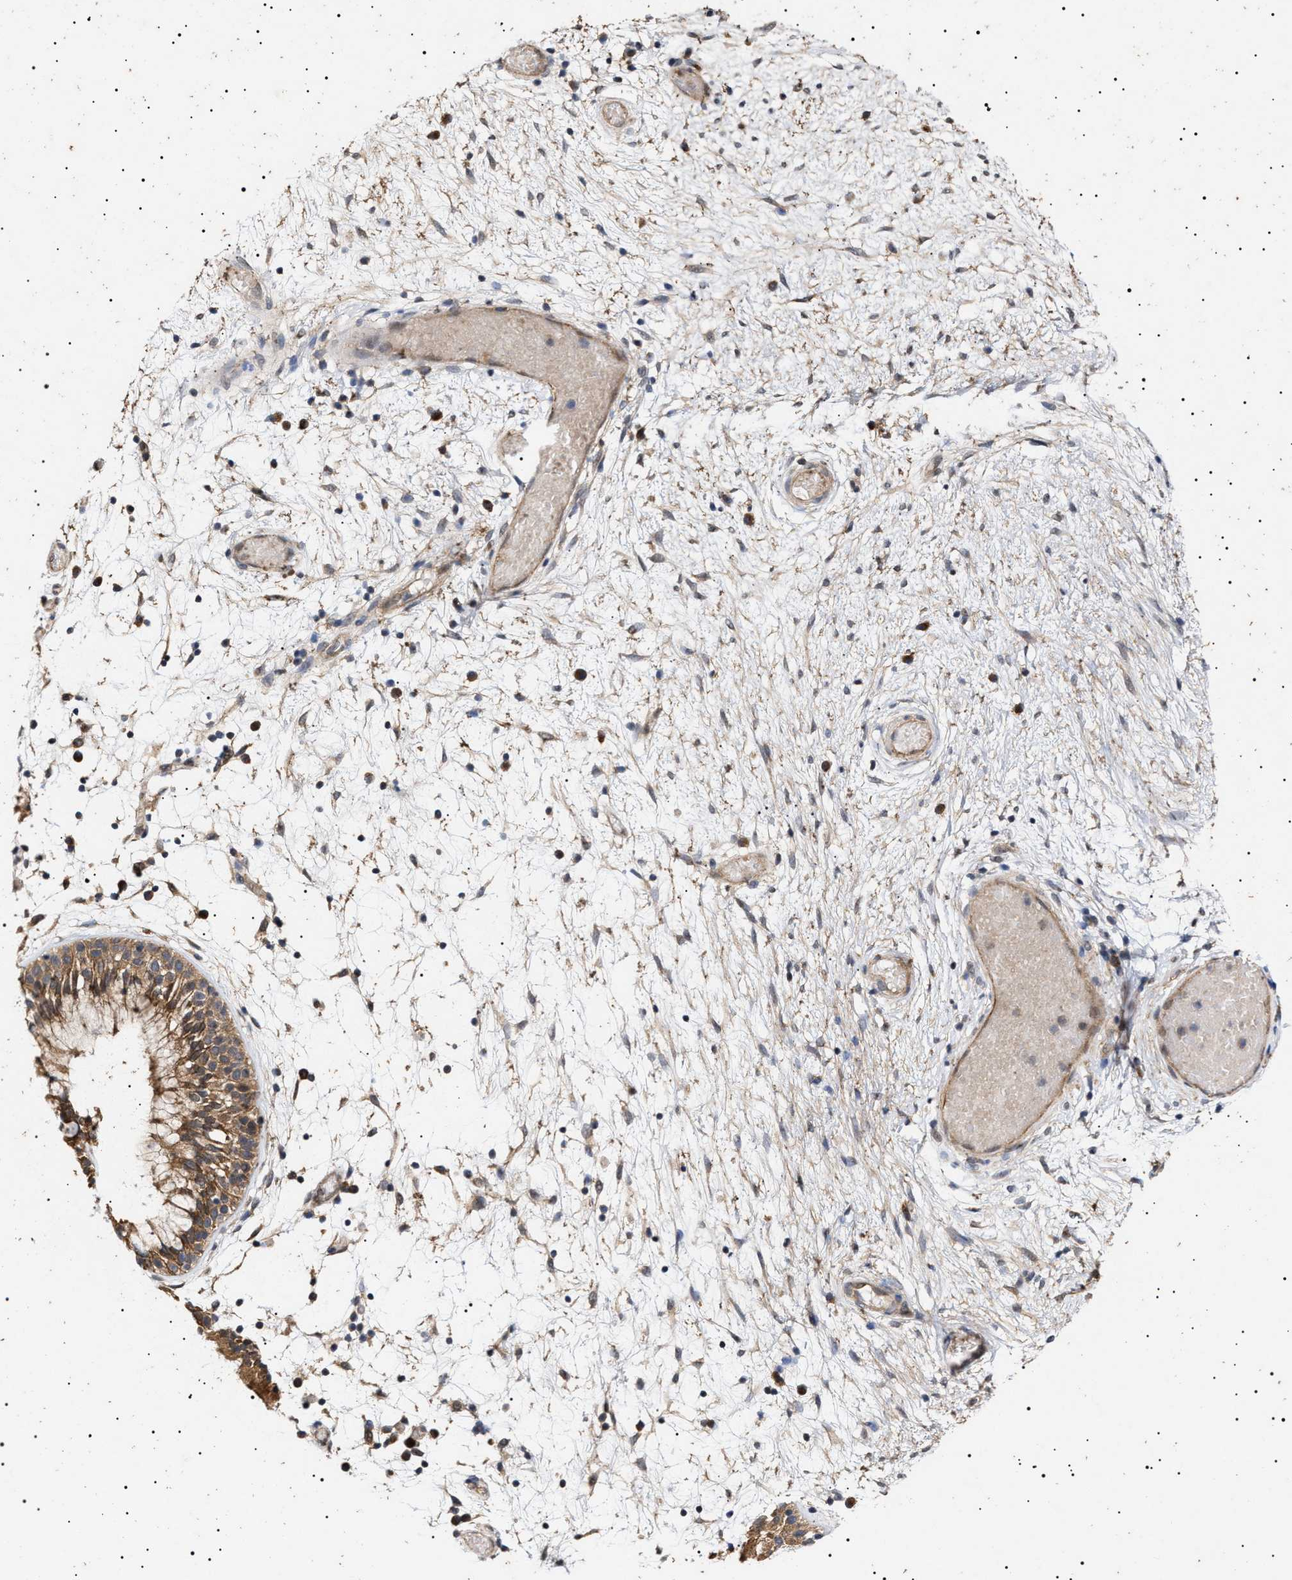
{"staining": {"intensity": "strong", "quantity": ">75%", "location": "cytoplasmic/membranous"}, "tissue": "nasopharynx", "cell_type": "Respiratory epithelial cells", "image_type": "normal", "snomed": [{"axis": "morphology", "description": "Normal tissue, NOS"}, {"axis": "morphology", "description": "Inflammation, NOS"}, {"axis": "topography", "description": "Nasopharynx"}], "caption": "Nasopharynx stained for a protein exhibits strong cytoplasmic/membranous positivity in respiratory epithelial cells. Nuclei are stained in blue.", "gene": "NPLOC4", "patient": {"sex": "male", "age": 48}}